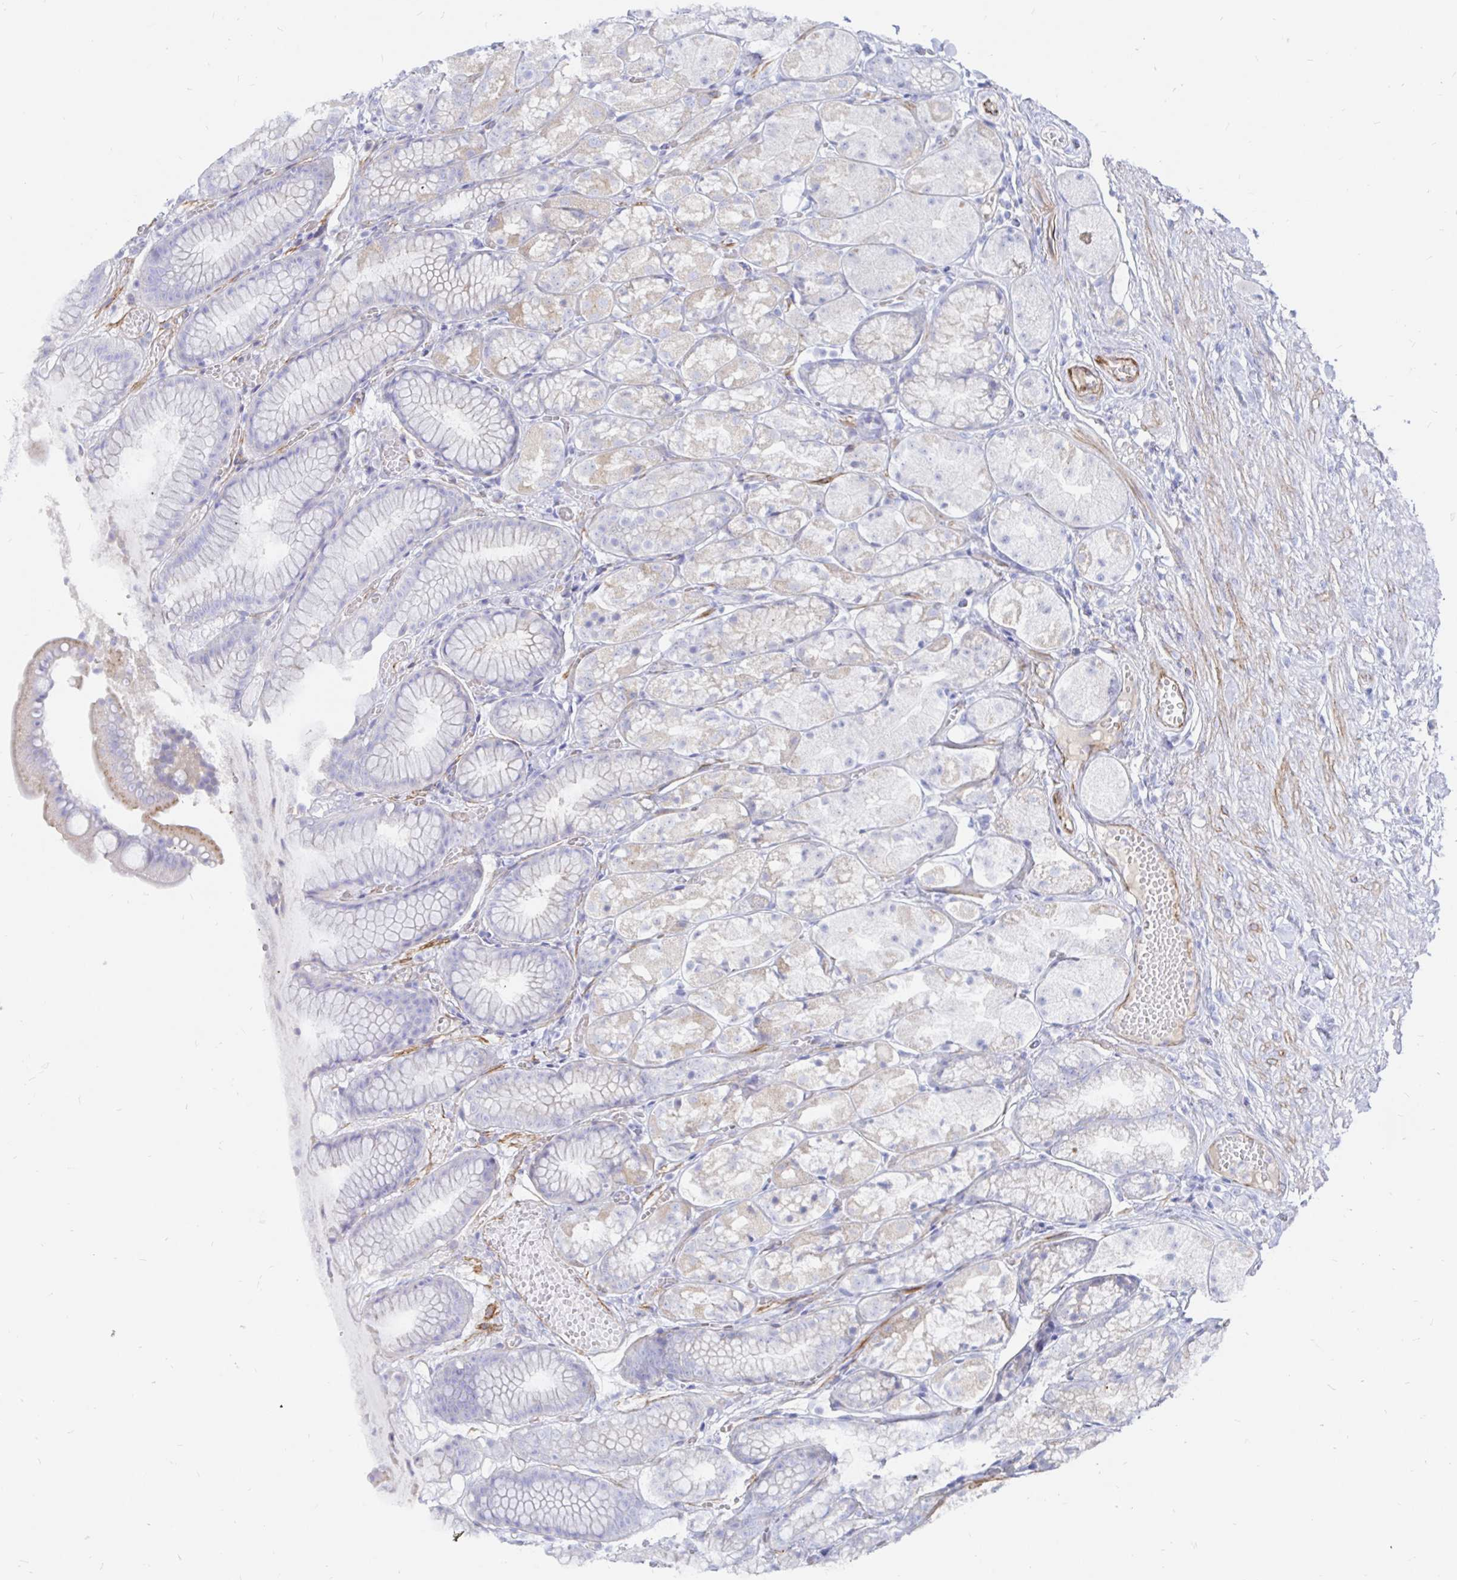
{"staining": {"intensity": "weak", "quantity": "<25%", "location": "cytoplasmic/membranous"}, "tissue": "stomach", "cell_type": "Glandular cells", "image_type": "normal", "snomed": [{"axis": "morphology", "description": "Normal tissue, NOS"}, {"axis": "topography", "description": "Stomach"}], "caption": "This is an IHC image of unremarkable human stomach. There is no expression in glandular cells.", "gene": "COX16", "patient": {"sex": "male", "age": 70}}